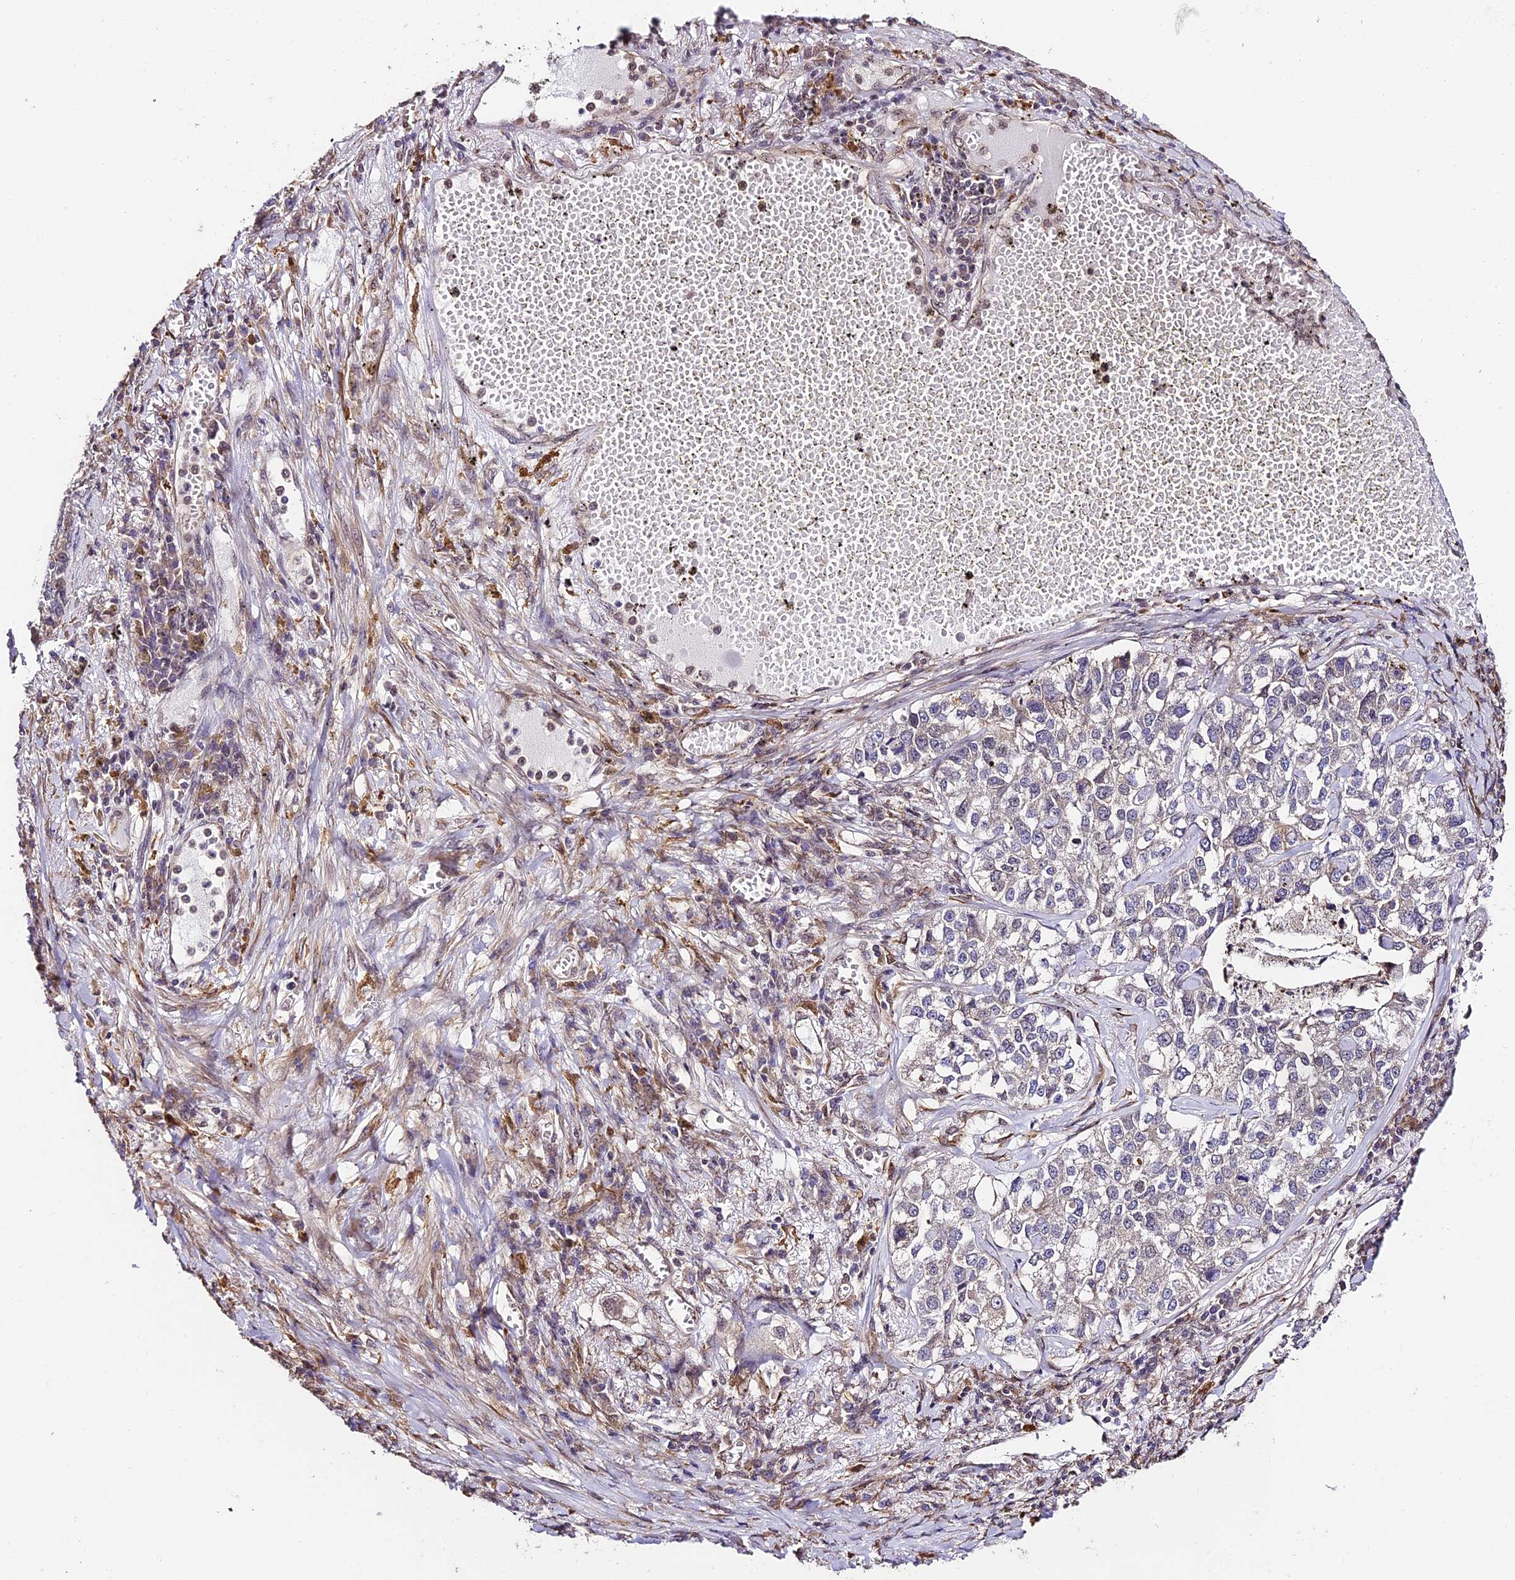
{"staining": {"intensity": "negative", "quantity": "none", "location": "none"}, "tissue": "lung cancer", "cell_type": "Tumor cells", "image_type": "cancer", "snomed": [{"axis": "morphology", "description": "Adenocarcinoma, NOS"}, {"axis": "topography", "description": "Lung"}], "caption": "Immunohistochemistry (IHC) micrograph of neoplastic tissue: lung cancer stained with DAB (3,3'-diaminobenzidine) exhibits no significant protein expression in tumor cells.", "gene": "TRIM22", "patient": {"sex": "male", "age": 49}}